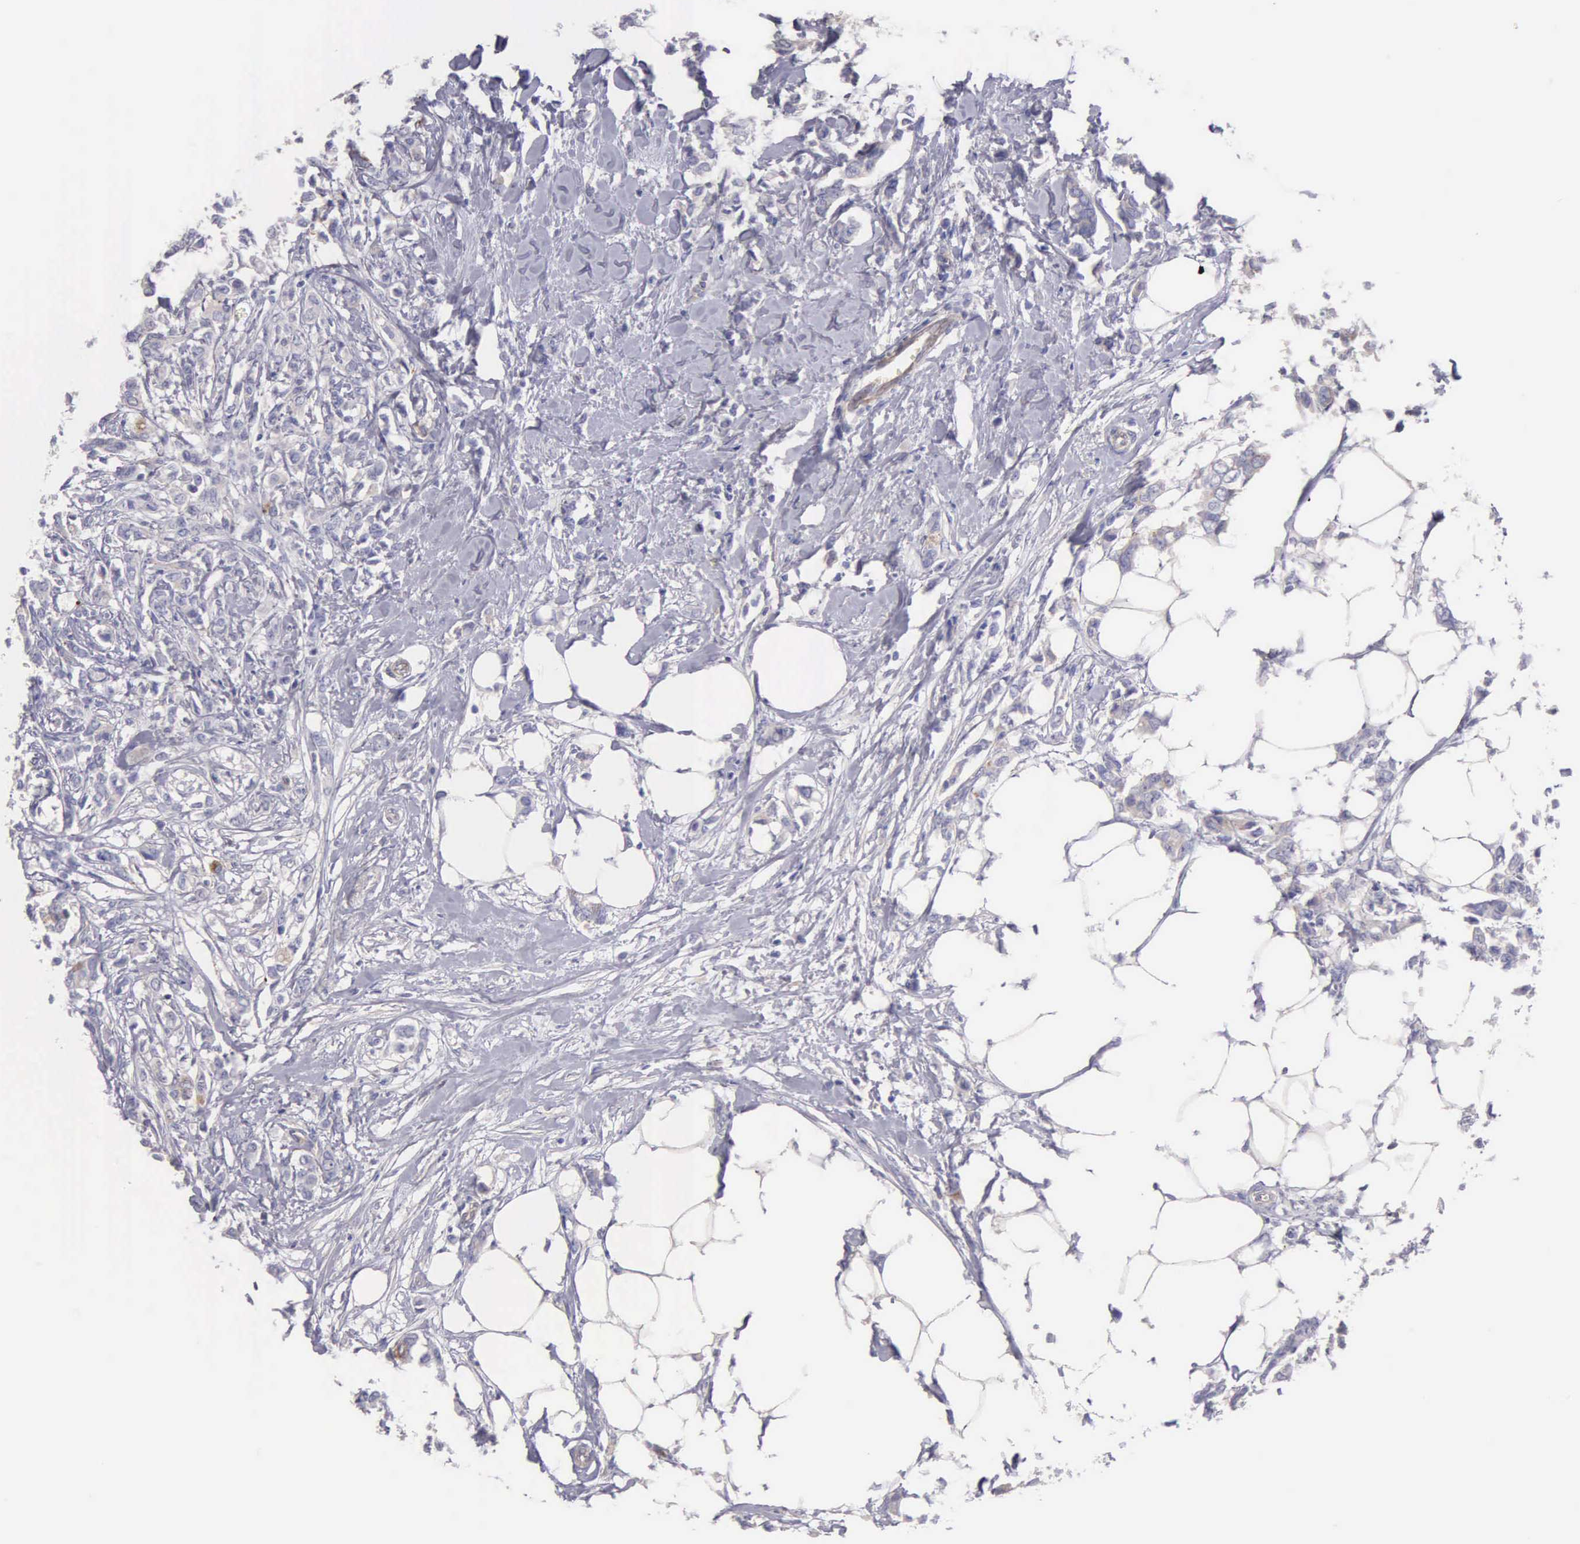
{"staining": {"intensity": "weak", "quantity": "25%-75%", "location": "cytoplasmic/membranous"}, "tissue": "breast cancer", "cell_type": "Tumor cells", "image_type": "cancer", "snomed": [{"axis": "morphology", "description": "Duct carcinoma"}, {"axis": "topography", "description": "Breast"}], "caption": "Breast invasive ductal carcinoma stained for a protein reveals weak cytoplasmic/membranous positivity in tumor cells.", "gene": "APP", "patient": {"sex": "female", "age": 84}}